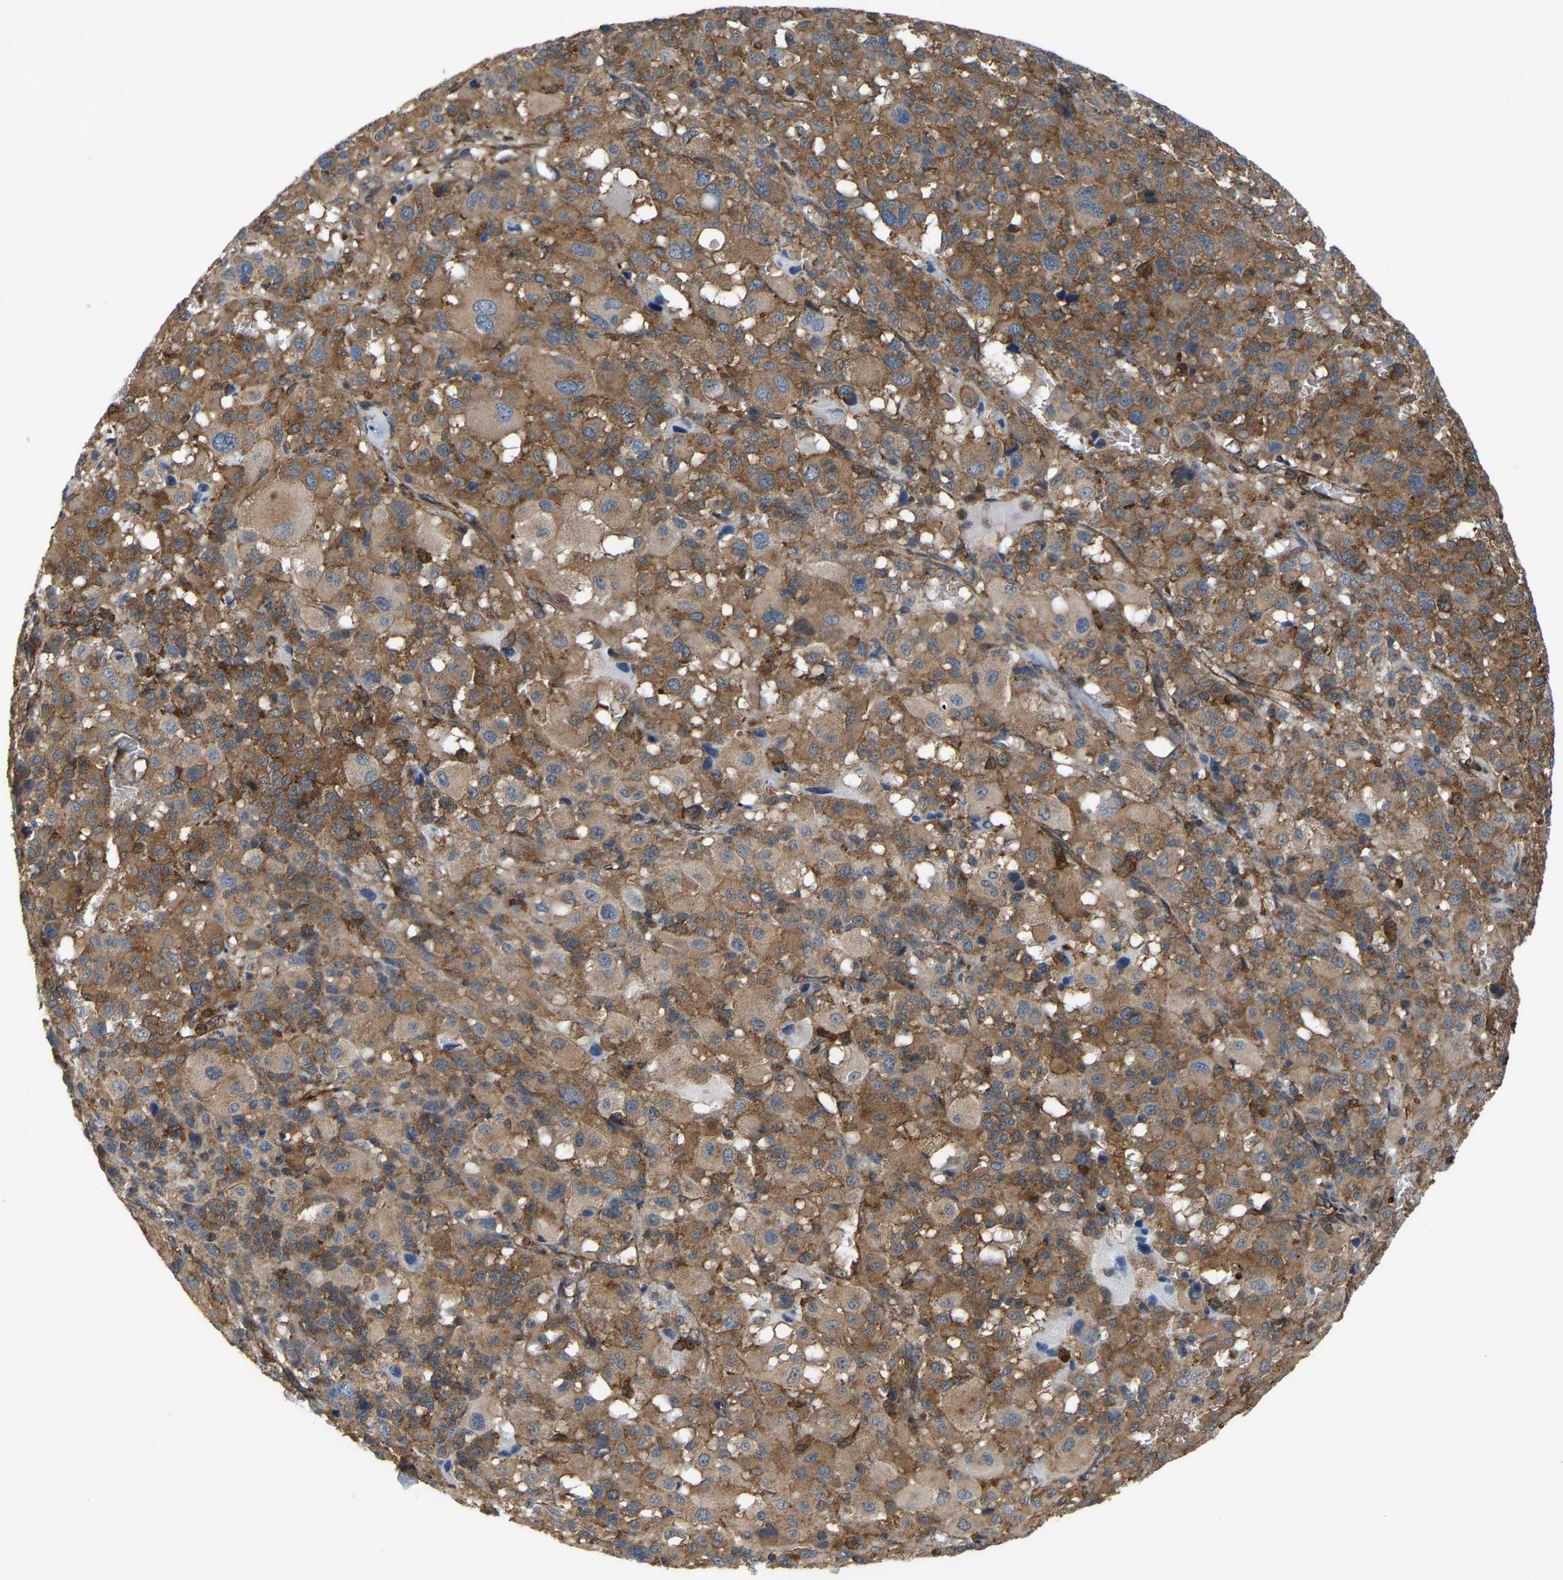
{"staining": {"intensity": "strong", "quantity": ">75%", "location": "cytoplasmic/membranous"}, "tissue": "melanoma", "cell_type": "Tumor cells", "image_type": "cancer", "snomed": [{"axis": "morphology", "description": "Malignant melanoma, Metastatic site"}, {"axis": "topography", "description": "Skin"}], "caption": "Malignant melanoma (metastatic site) stained for a protein (brown) demonstrates strong cytoplasmic/membranous positive positivity in approximately >75% of tumor cells.", "gene": "PICALM", "patient": {"sex": "female", "age": 74}}